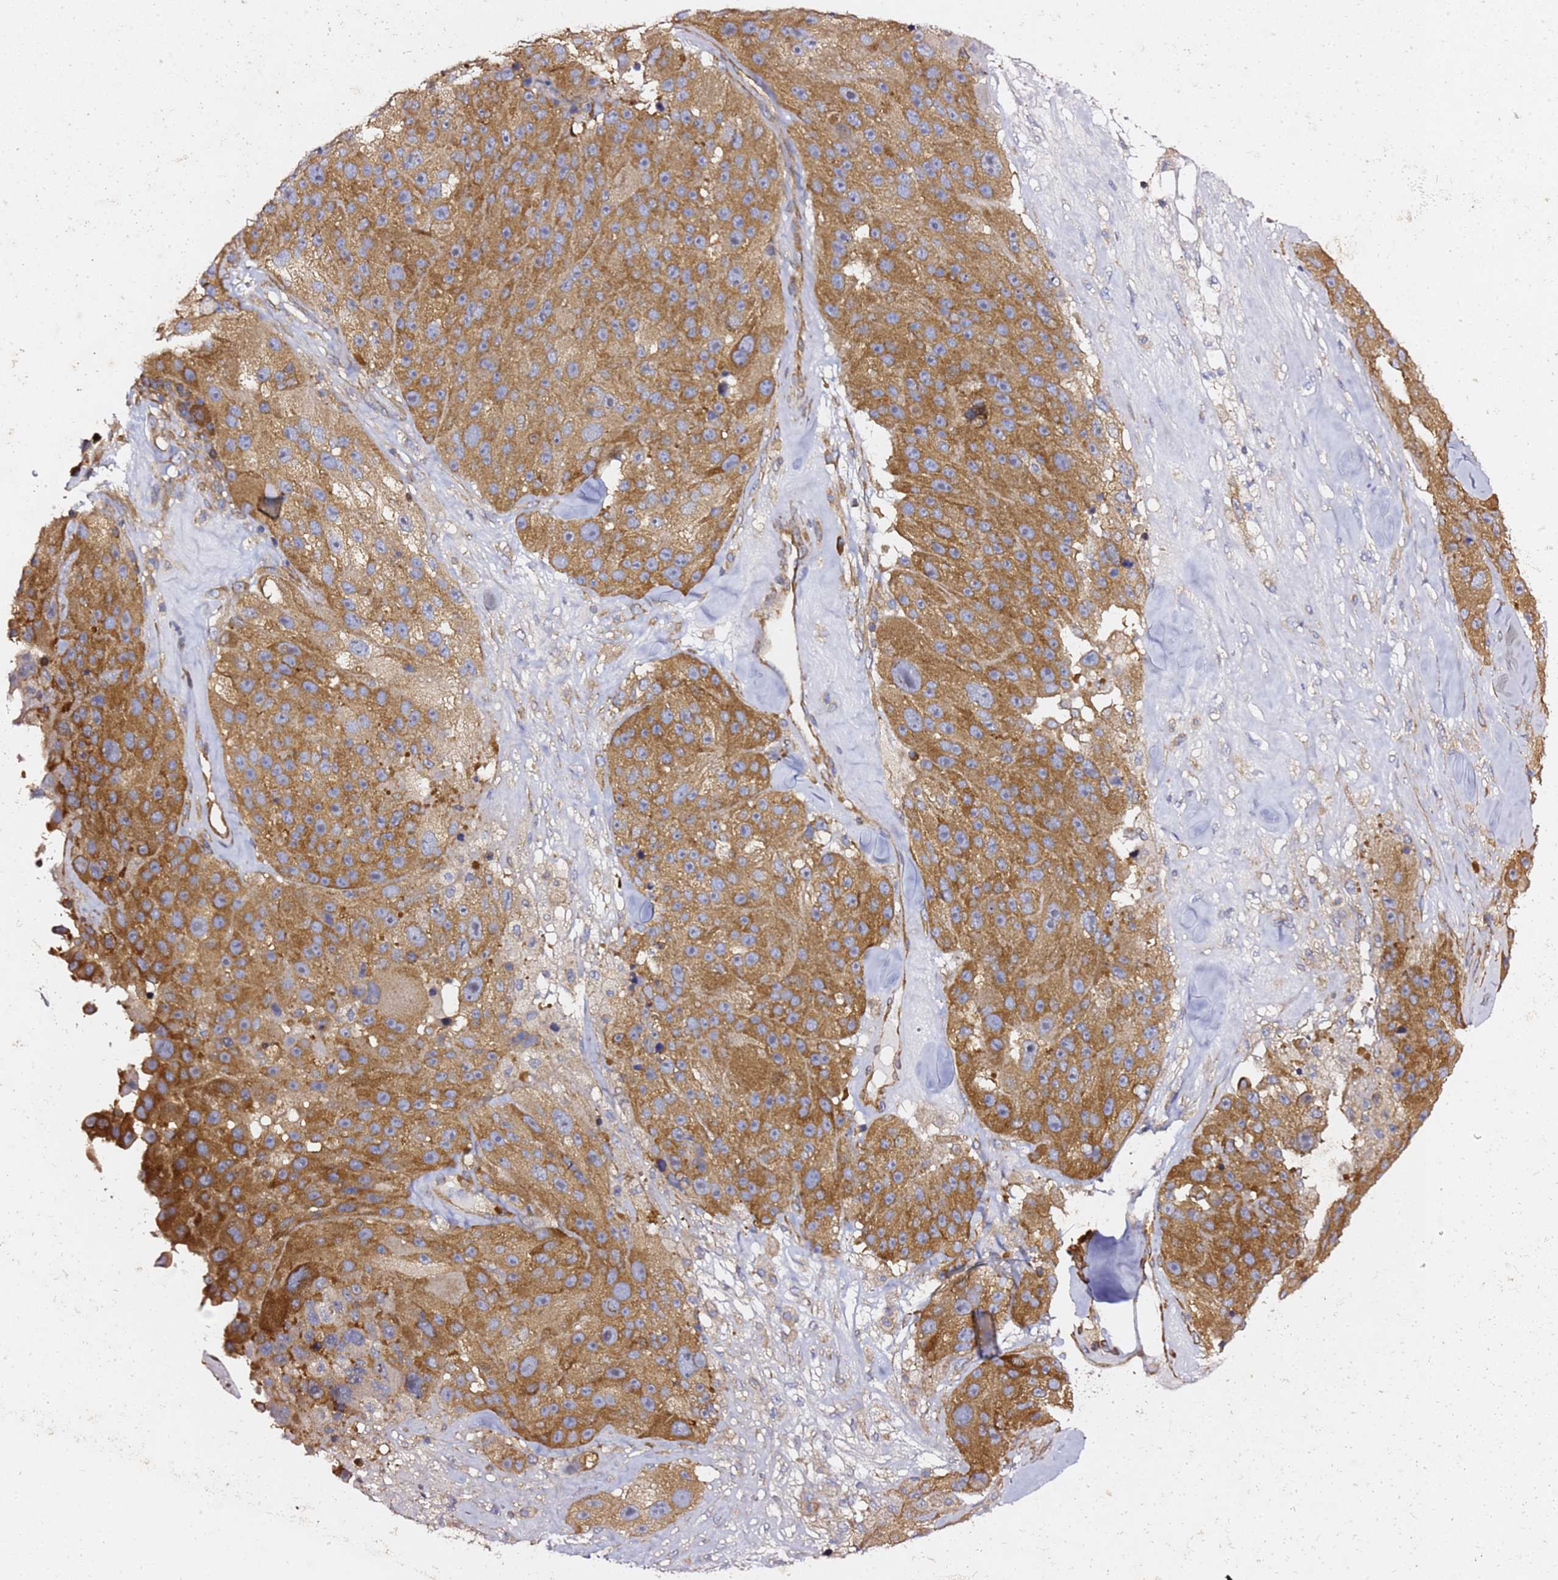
{"staining": {"intensity": "moderate", "quantity": ">75%", "location": "cytoplasmic/membranous"}, "tissue": "melanoma", "cell_type": "Tumor cells", "image_type": "cancer", "snomed": [{"axis": "morphology", "description": "Malignant melanoma, Metastatic site"}, {"axis": "topography", "description": "Lymph node"}], "caption": "High-magnification brightfield microscopy of melanoma stained with DAB (3,3'-diaminobenzidine) (brown) and counterstained with hematoxylin (blue). tumor cells exhibit moderate cytoplasmic/membranous expression is seen in about>75% of cells.", "gene": "TPST1", "patient": {"sex": "male", "age": 62}}